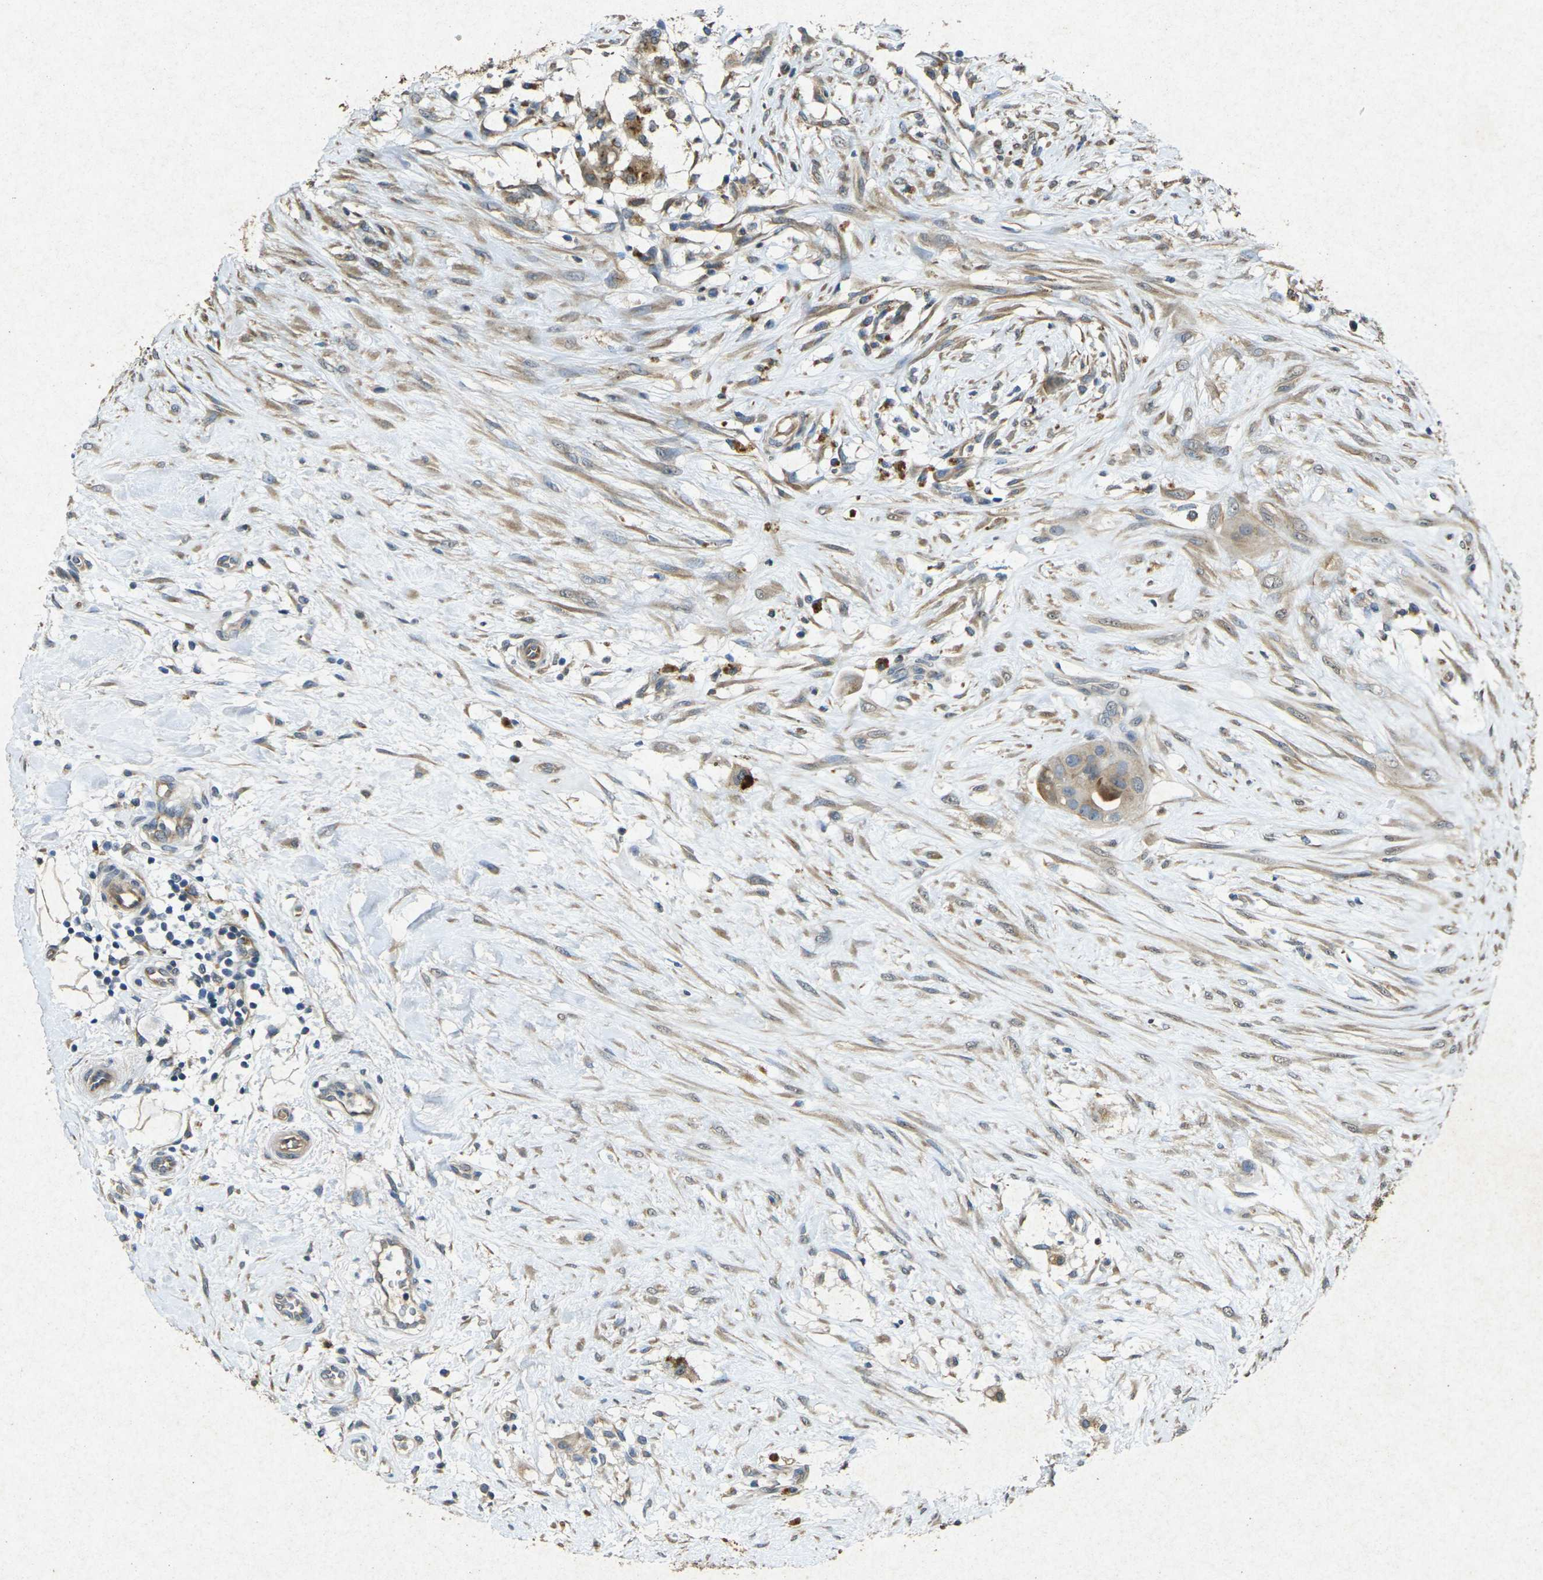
{"staining": {"intensity": "moderate", "quantity": ">75%", "location": "cytoplasmic/membranous"}, "tissue": "breast cancer", "cell_type": "Tumor cells", "image_type": "cancer", "snomed": [{"axis": "morphology", "description": "Duct carcinoma"}, {"axis": "topography", "description": "Breast"}], "caption": "Protein staining demonstrates moderate cytoplasmic/membranous staining in about >75% of tumor cells in breast cancer (infiltrating ductal carcinoma).", "gene": "RGMA", "patient": {"sex": "female", "age": 40}}